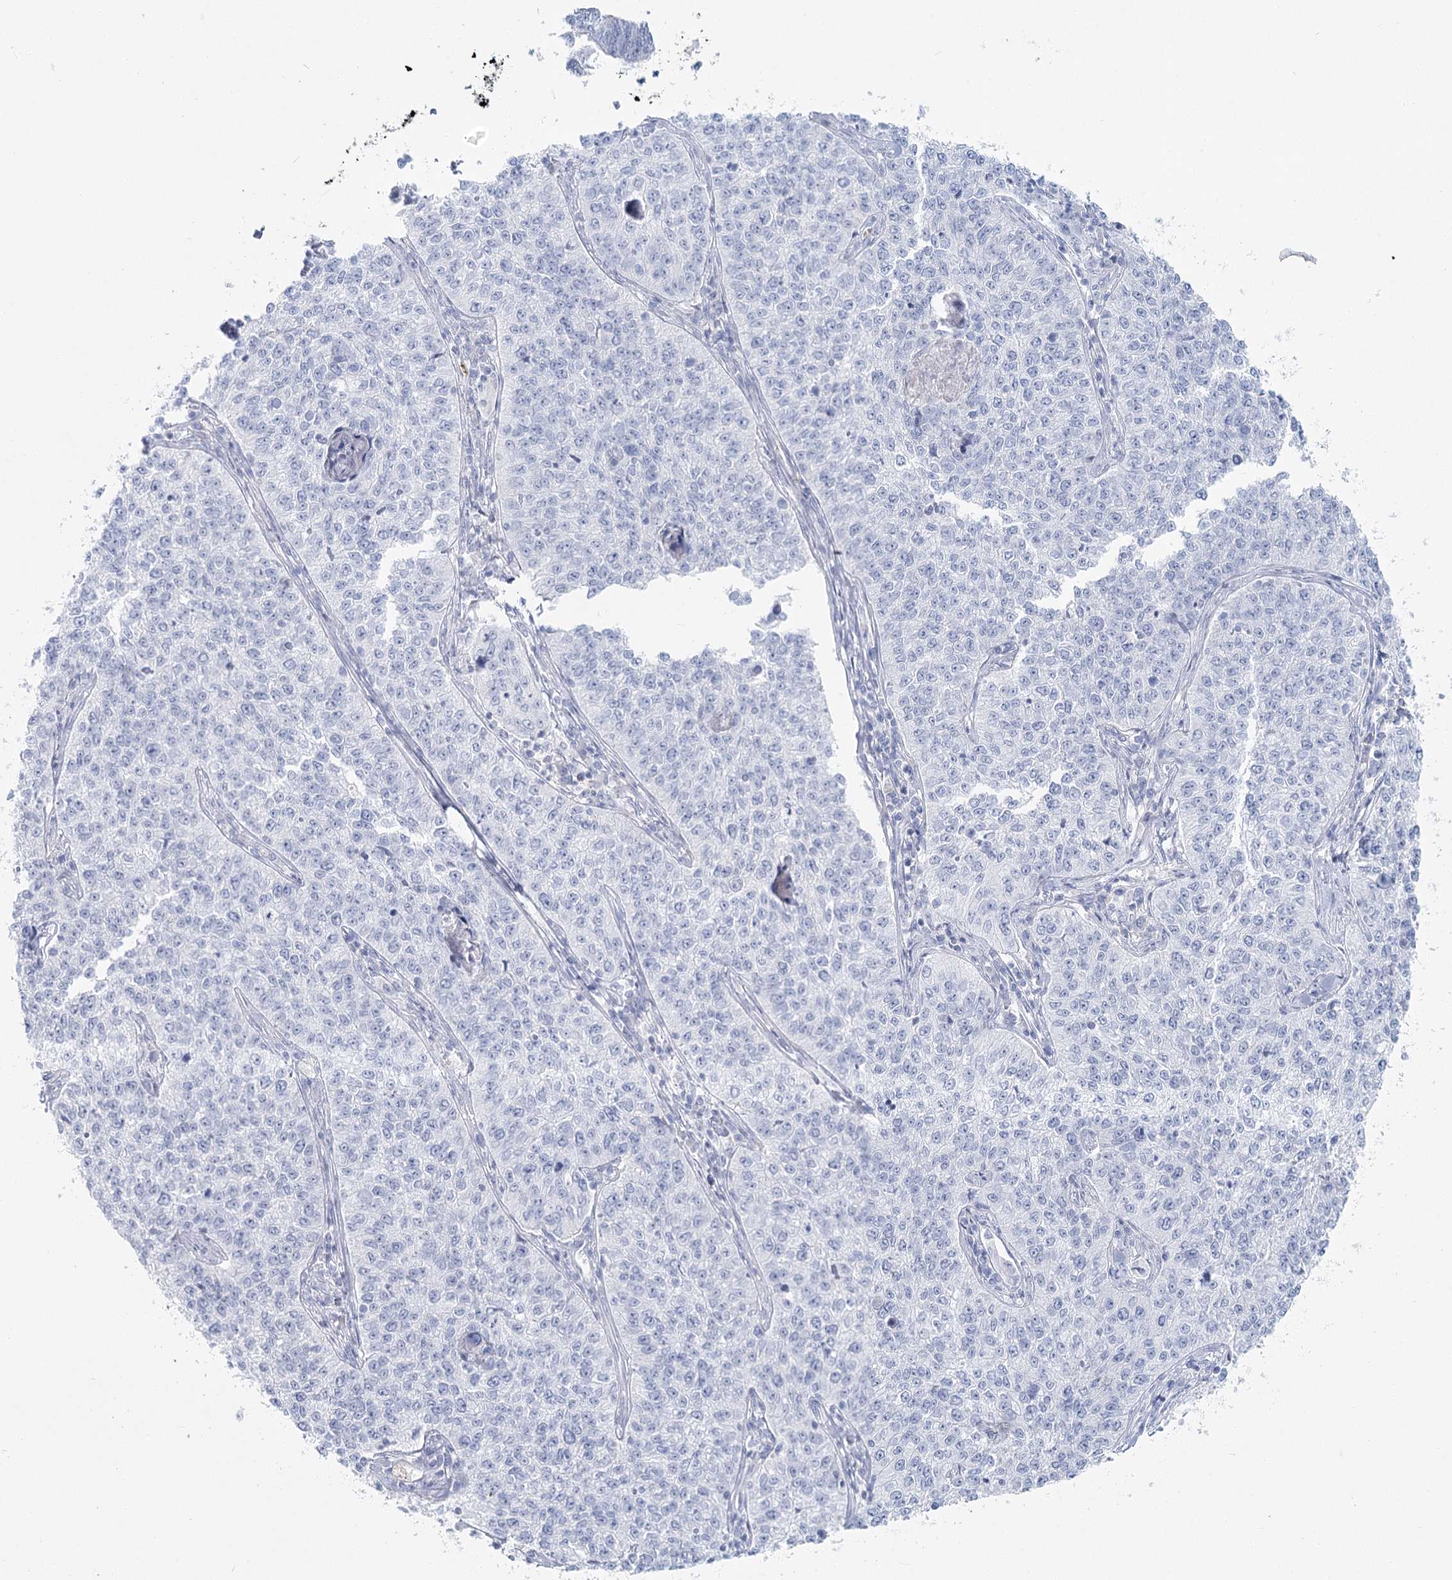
{"staining": {"intensity": "negative", "quantity": "none", "location": "none"}, "tissue": "cervical cancer", "cell_type": "Tumor cells", "image_type": "cancer", "snomed": [{"axis": "morphology", "description": "Squamous cell carcinoma, NOS"}, {"axis": "topography", "description": "Cervix"}], "caption": "This histopathology image is of squamous cell carcinoma (cervical) stained with immunohistochemistry (IHC) to label a protein in brown with the nuclei are counter-stained blue. There is no staining in tumor cells.", "gene": "IFIT5", "patient": {"sex": "female", "age": 35}}